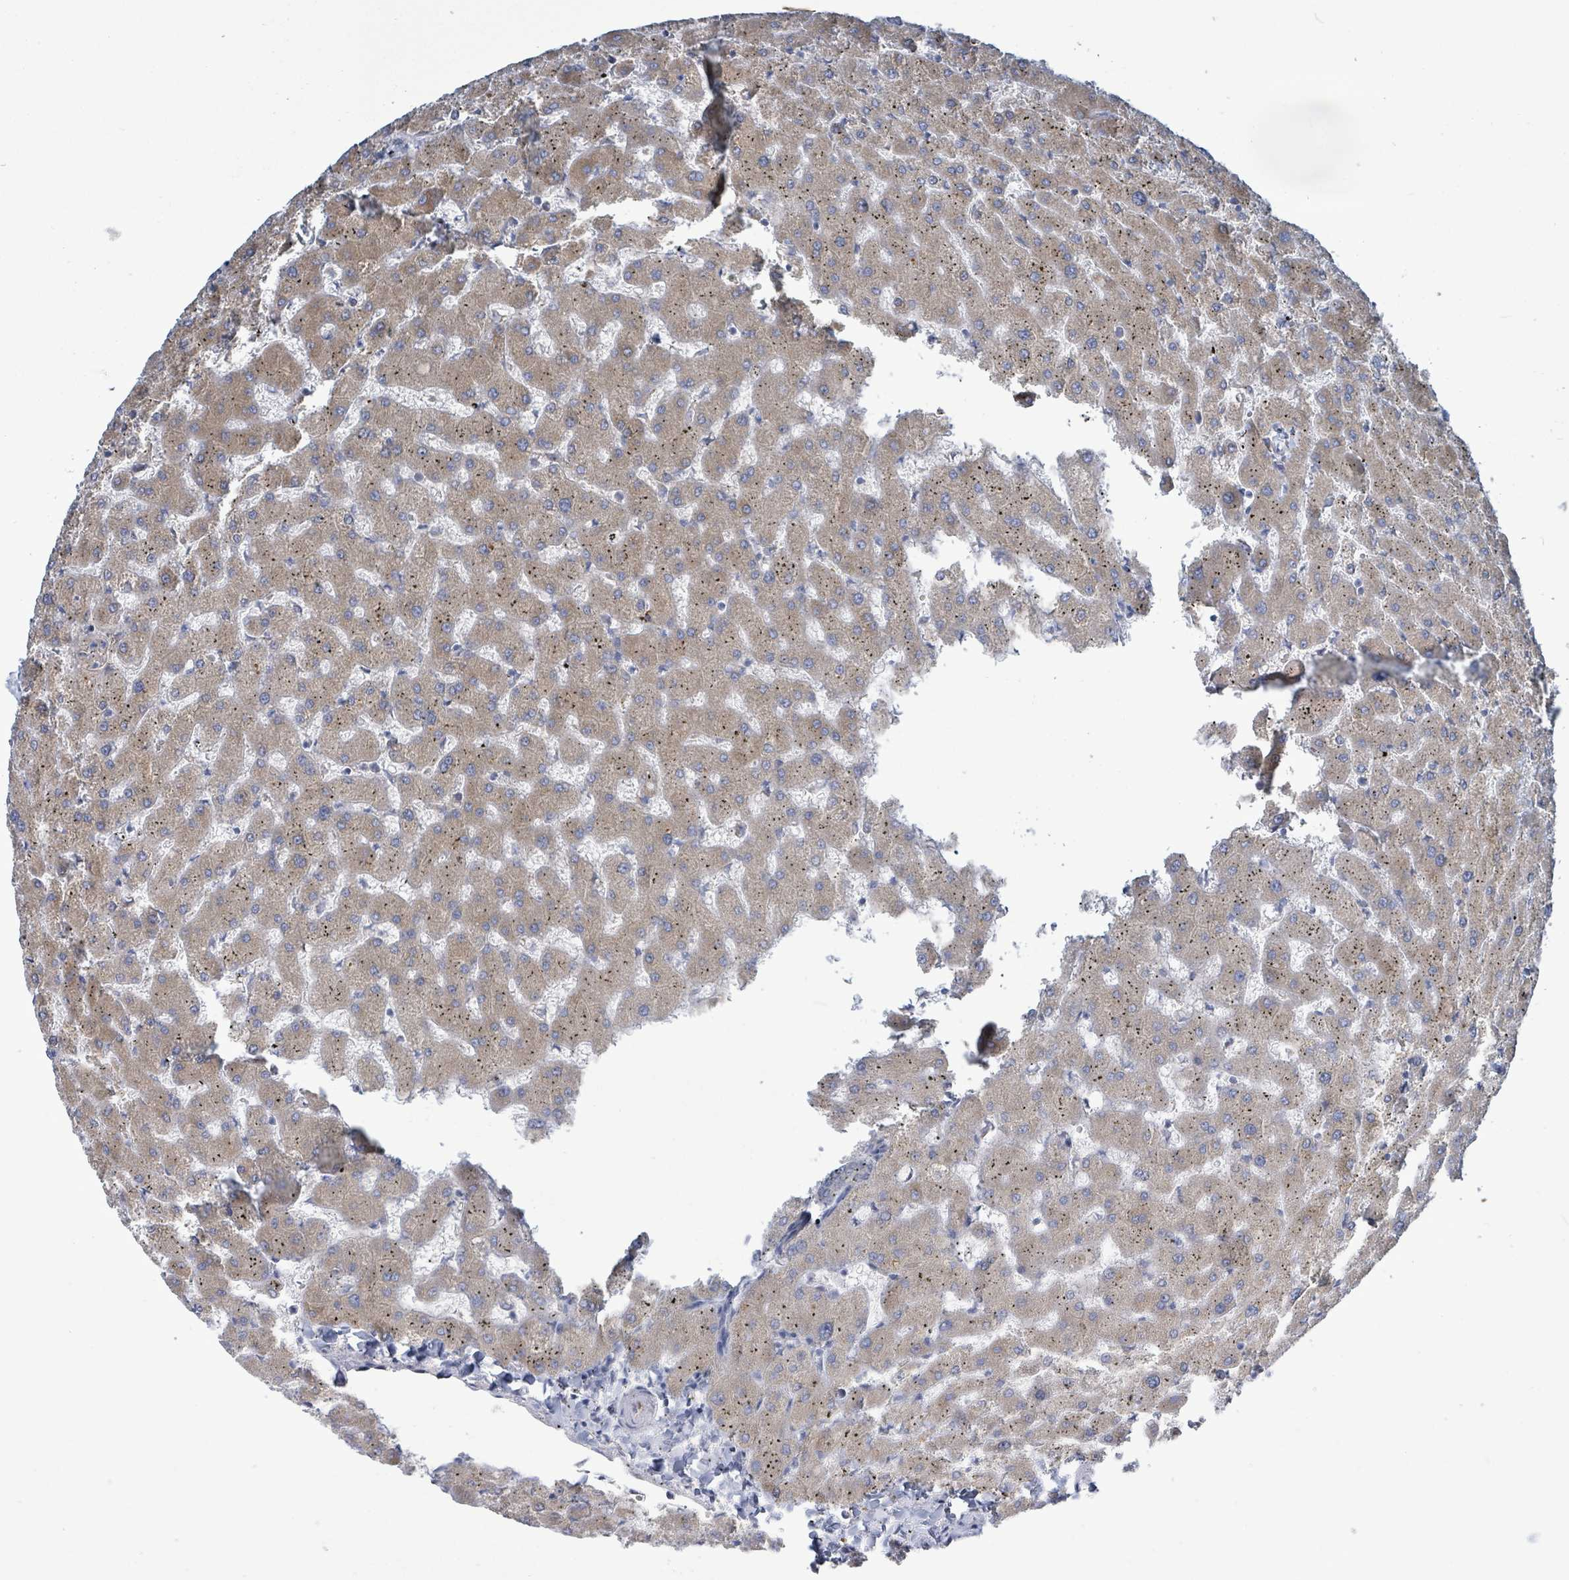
{"staining": {"intensity": "negative", "quantity": "none", "location": "none"}, "tissue": "liver", "cell_type": "Cholangiocytes", "image_type": "normal", "snomed": [{"axis": "morphology", "description": "Normal tissue, NOS"}, {"axis": "topography", "description": "Liver"}], "caption": "IHC micrograph of benign liver: human liver stained with DAB demonstrates no significant protein positivity in cholangiocytes.", "gene": "SIRPB1", "patient": {"sex": "female", "age": 63}}